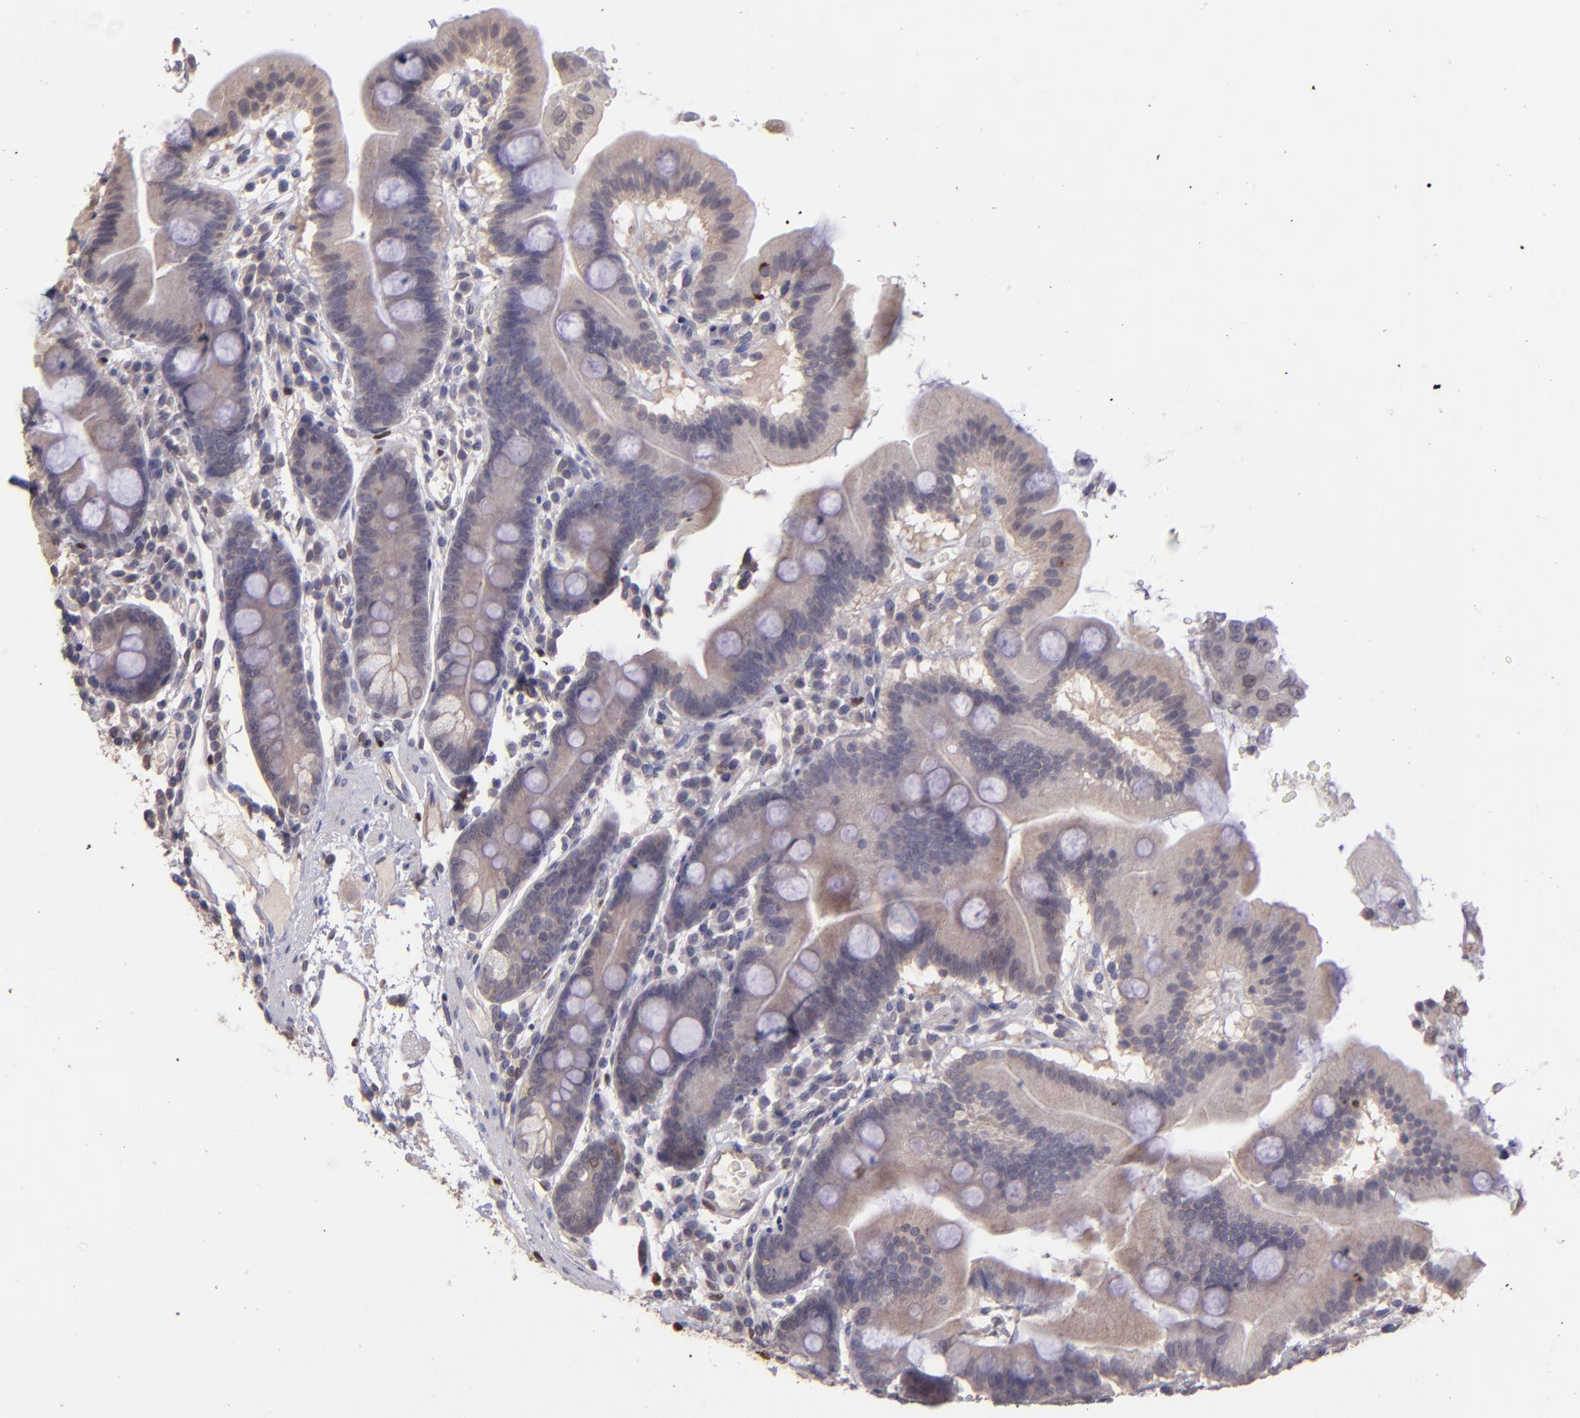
{"staining": {"intensity": "weak", "quantity": ">75%", "location": "cytoplasmic/membranous"}, "tissue": "duodenum", "cell_type": "Glandular cells", "image_type": "normal", "snomed": [{"axis": "morphology", "description": "Normal tissue, NOS"}, {"axis": "topography", "description": "Duodenum"}], "caption": "This is an image of immunohistochemistry staining of unremarkable duodenum, which shows weak expression in the cytoplasmic/membranous of glandular cells.", "gene": "NUP62CL", "patient": {"sex": "male", "age": 50}}